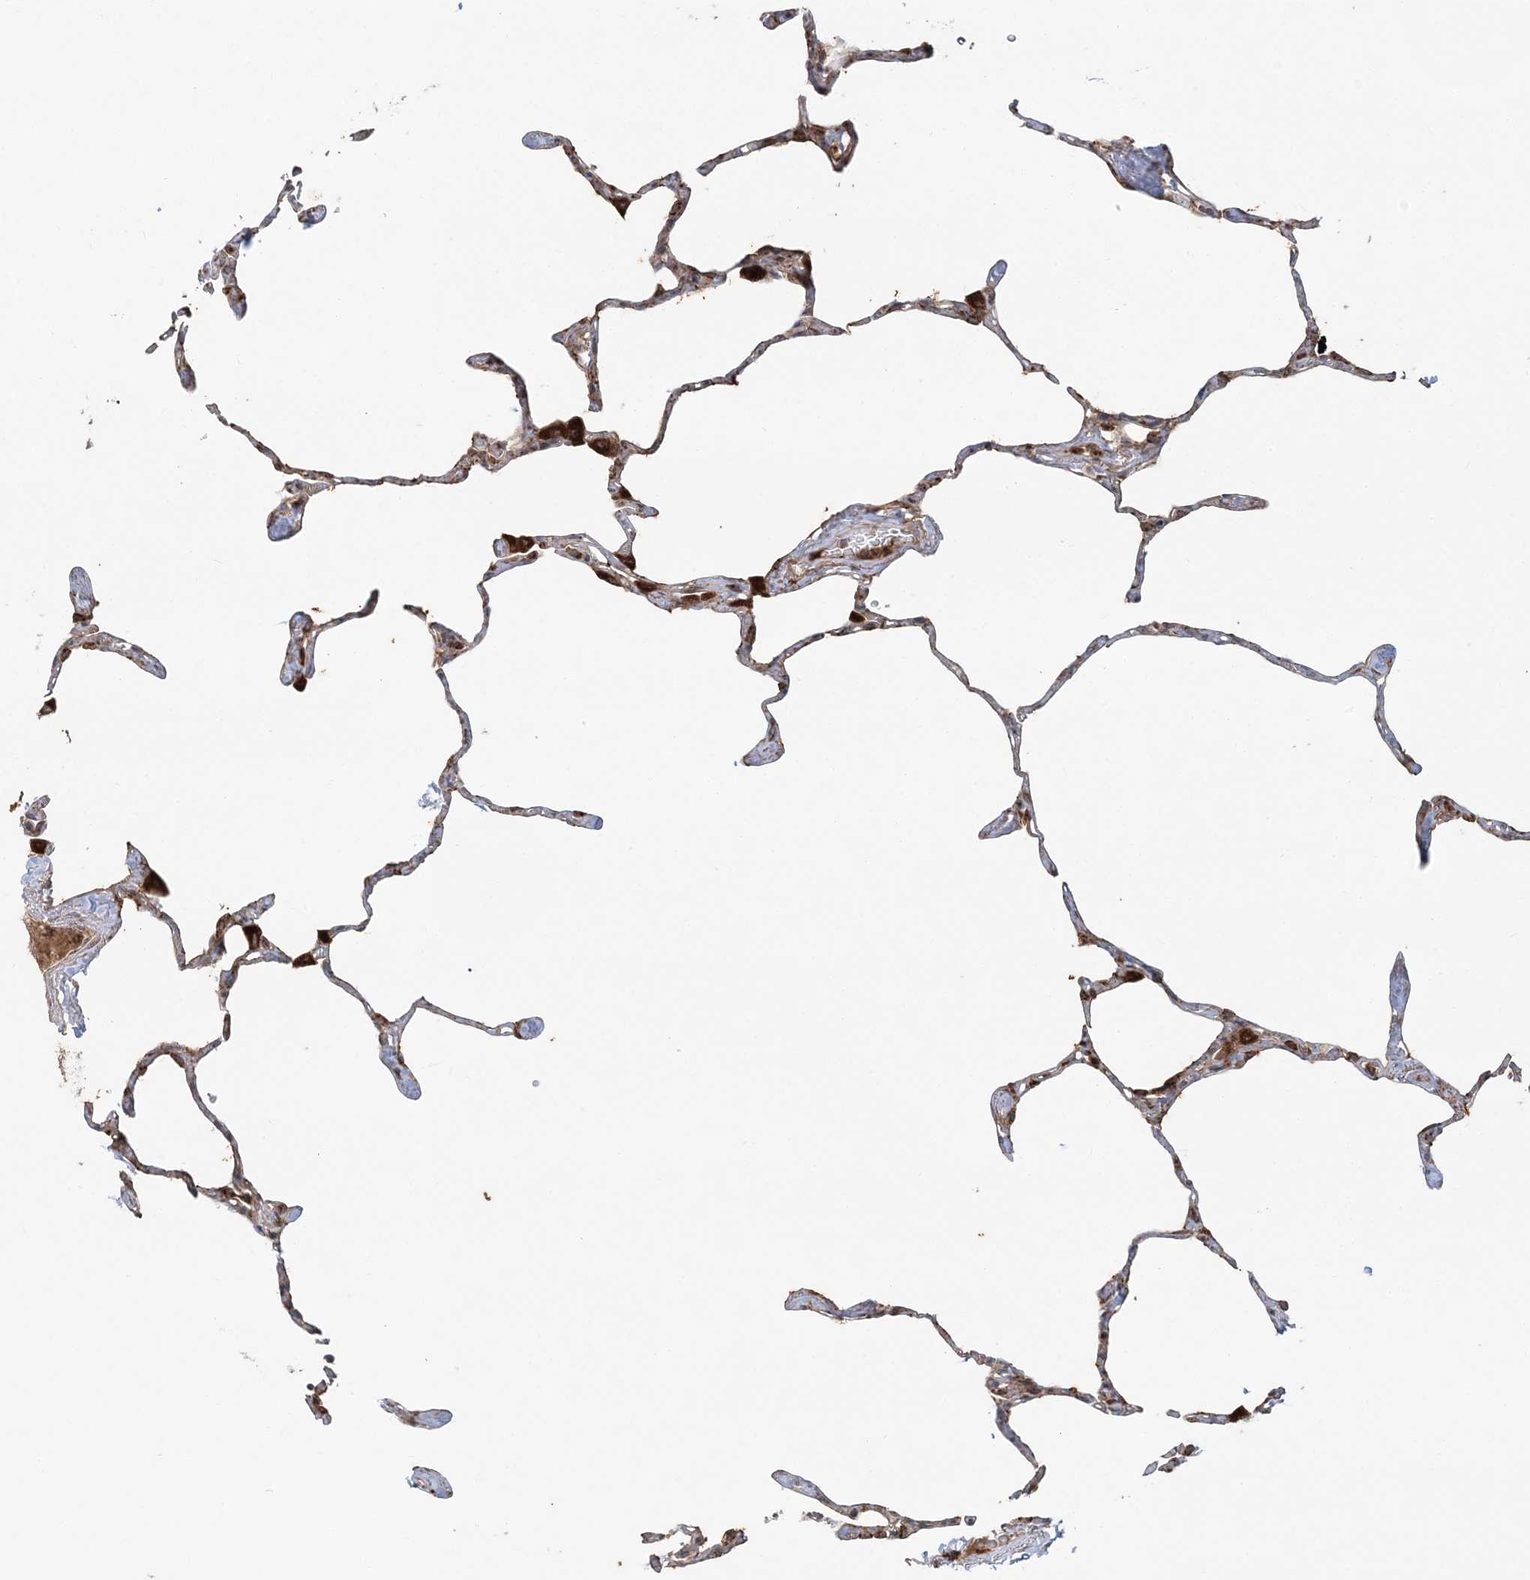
{"staining": {"intensity": "weak", "quantity": "25%-75%", "location": "cytoplasmic/membranous"}, "tissue": "lung", "cell_type": "Alveolar cells", "image_type": "normal", "snomed": [{"axis": "morphology", "description": "Normal tissue, NOS"}, {"axis": "topography", "description": "Lung"}], "caption": "Immunohistochemistry photomicrograph of normal lung stained for a protein (brown), which reveals low levels of weak cytoplasmic/membranous positivity in approximately 25%-75% of alveolar cells.", "gene": "ABCC3", "patient": {"sex": "male", "age": 65}}